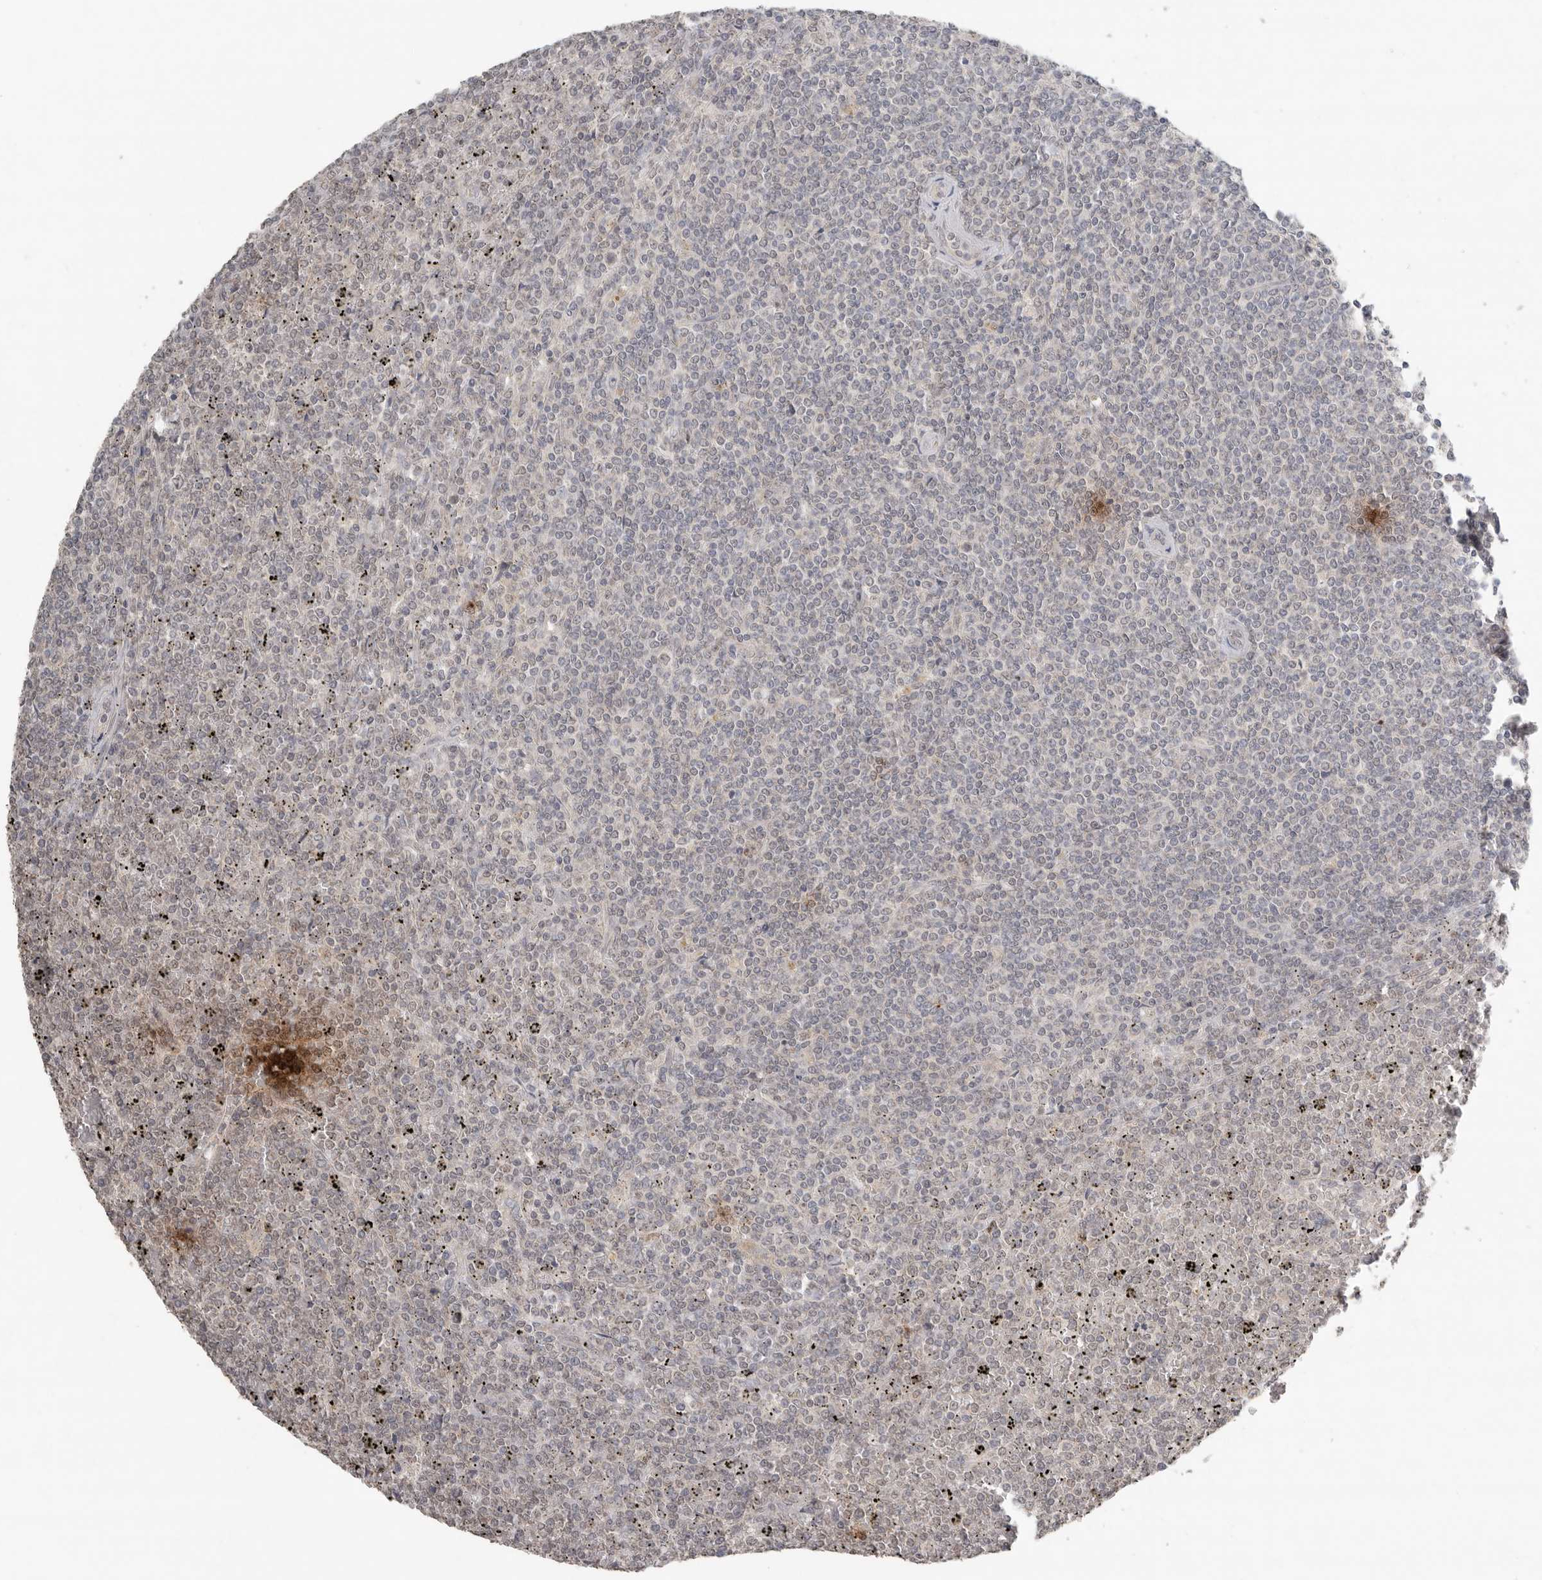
{"staining": {"intensity": "negative", "quantity": "none", "location": "none"}, "tissue": "lymphoma", "cell_type": "Tumor cells", "image_type": "cancer", "snomed": [{"axis": "morphology", "description": "Malignant lymphoma, non-Hodgkin's type, Low grade"}, {"axis": "topography", "description": "Spleen"}], "caption": "Immunohistochemistry (IHC) image of neoplastic tissue: low-grade malignant lymphoma, non-Hodgkin's type stained with DAB (3,3'-diaminobenzidine) displays no significant protein expression in tumor cells. (DAB (3,3'-diaminobenzidine) immunohistochemistry (IHC) with hematoxylin counter stain).", "gene": "KLK5", "patient": {"sex": "female", "age": 19}}